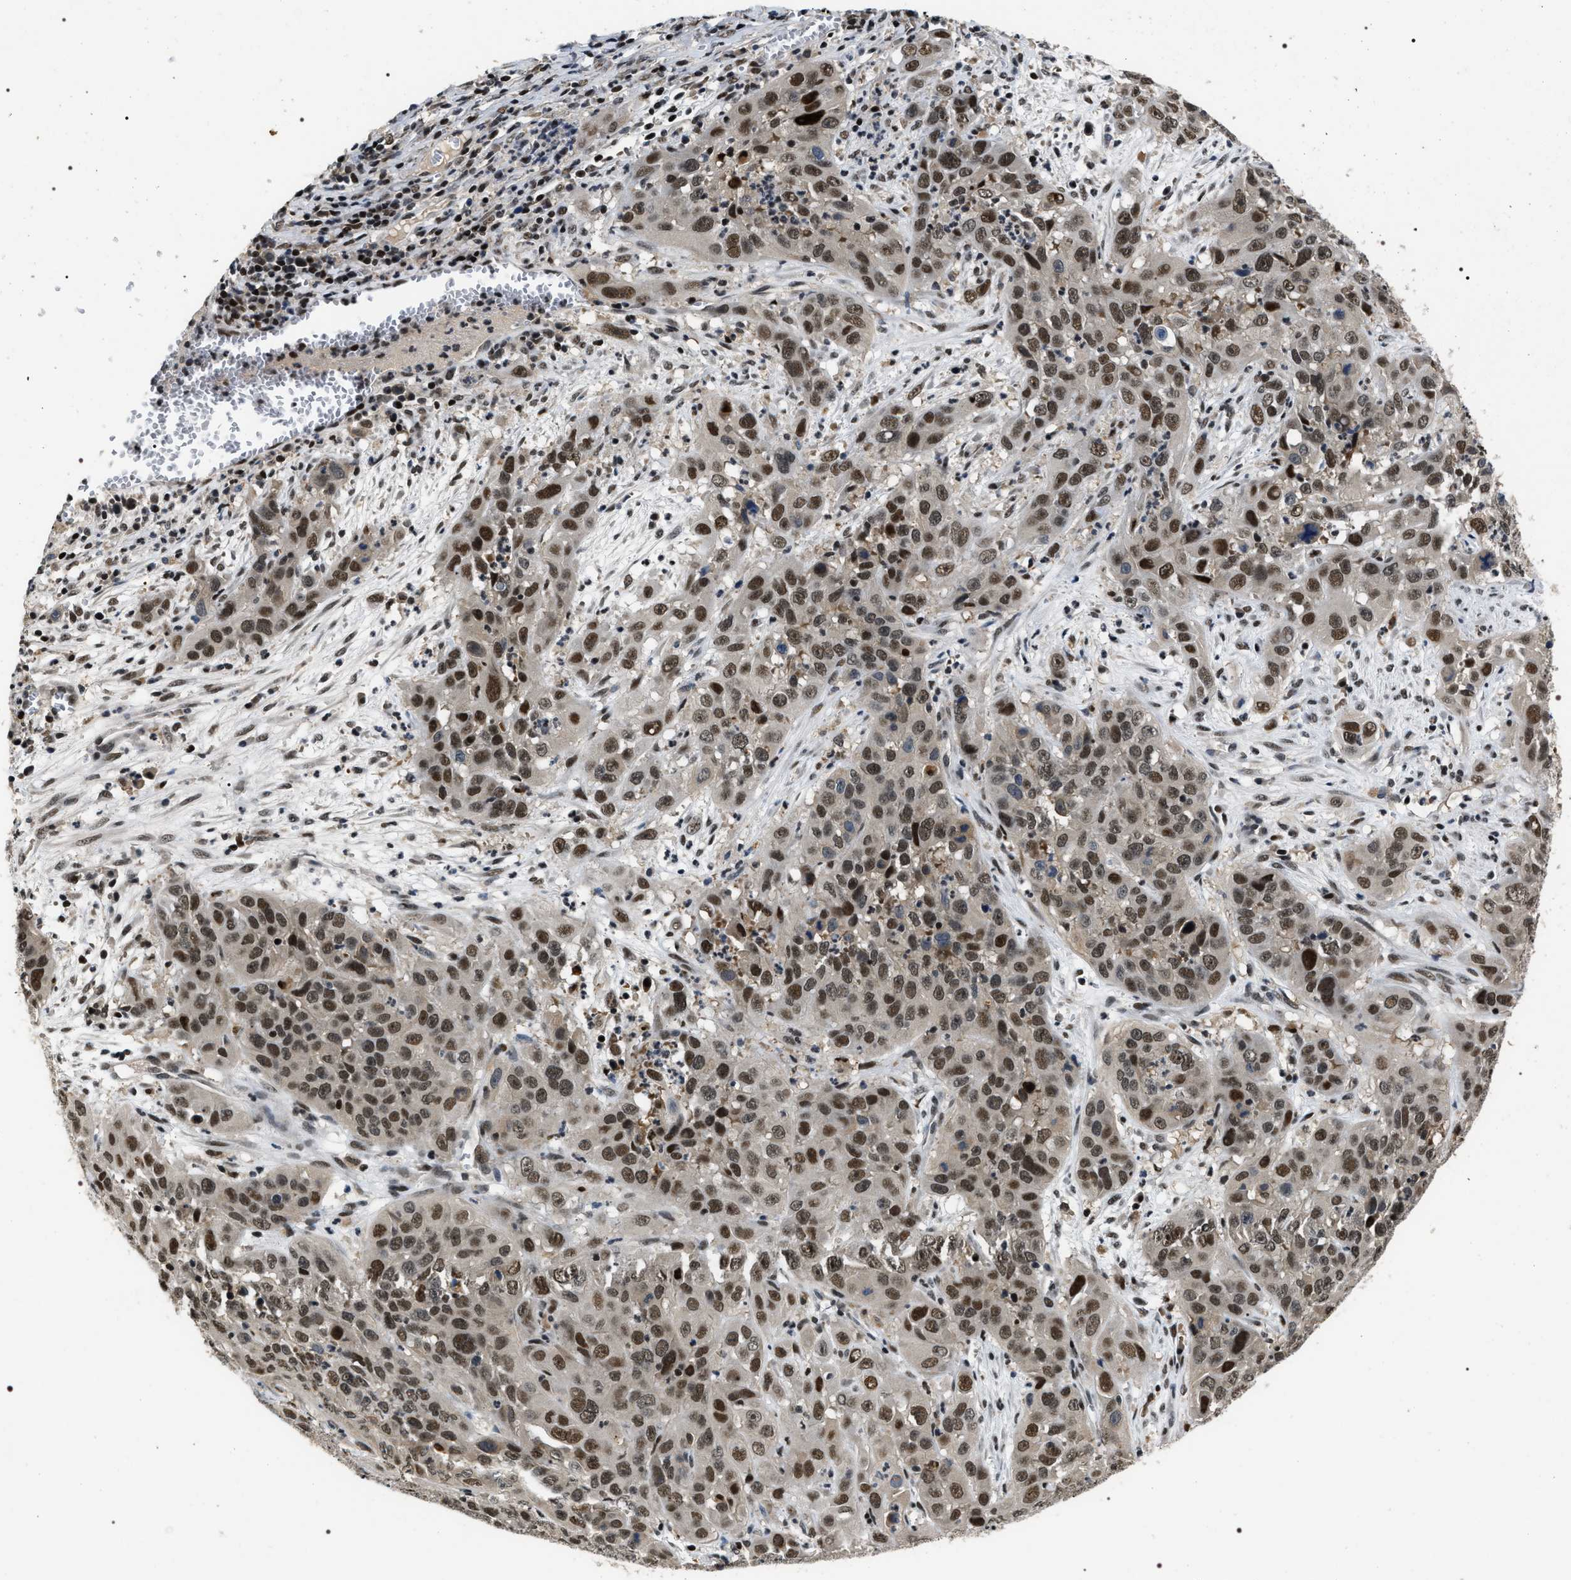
{"staining": {"intensity": "strong", "quantity": ">75%", "location": "nuclear"}, "tissue": "cervical cancer", "cell_type": "Tumor cells", "image_type": "cancer", "snomed": [{"axis": "morphology", "description": "Squamous cell carcinoma, NOS"}, {"axis": "topography", "description": "Cervix"}], "caption": "Protein expression analysis of cervical cancer displays strong nuclear positivity in approximately >75% of tumor cells.", "gene": "C7orf25", "patient": {"sex": "female", "age": 32}}